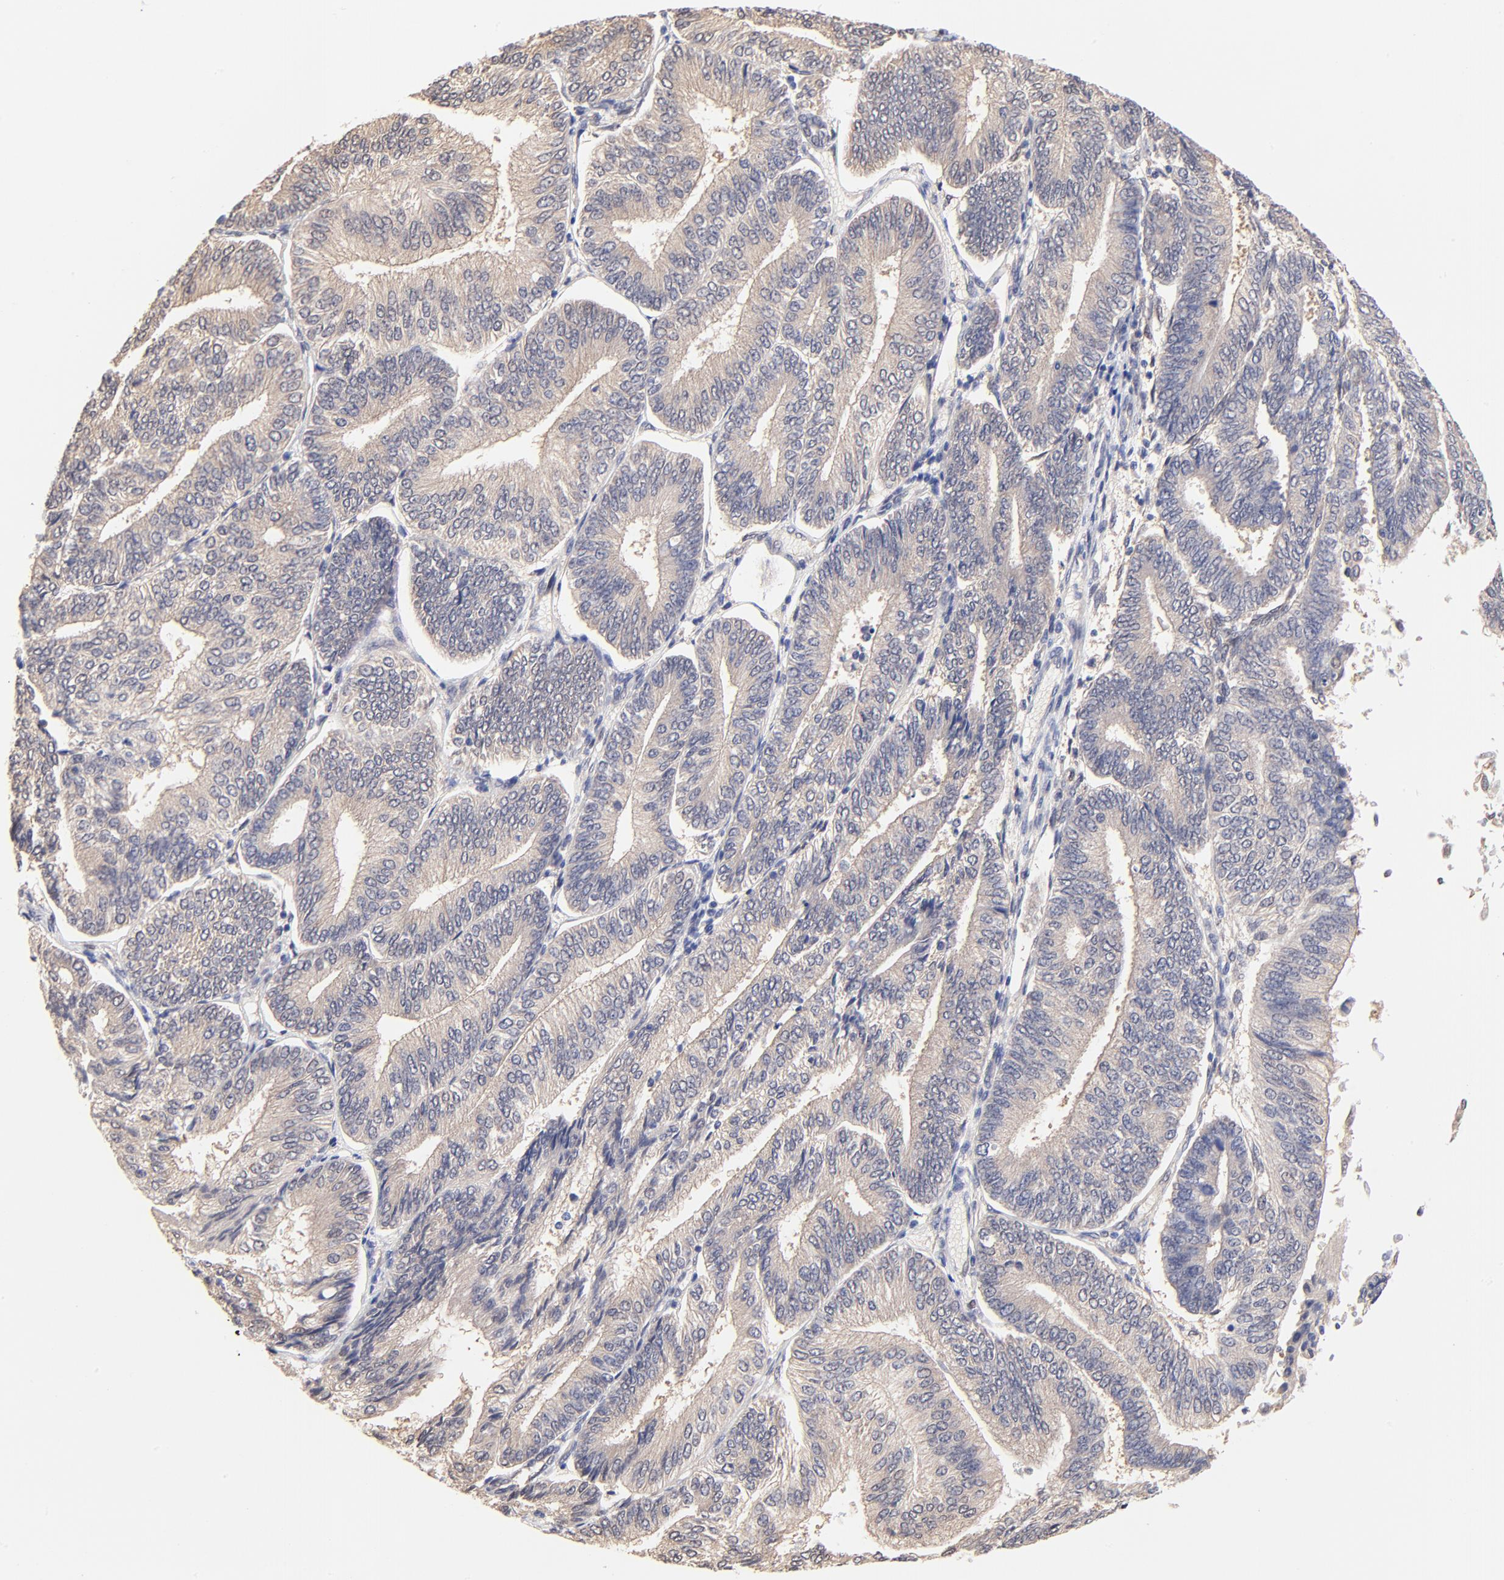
{"staining": {"intensity": "weak", "quantity": ">75%", "location": "cytoplasmic/membranous"}, "tissue": "endometrial cancer", "cell_type": "Tumor cells", "image_type": "cancer", "snomed": [{"axis": "morphology", "description": "Adenocarcinoma, NOS"}, {"axis": "topography", "description": "Endometrium"}], "caption": "A low amount of weak cytoplasmic/membranous positivity is identified in about >75% of tumor cells in endometrial cancer tissue.", "gene": "TXNL1", "patient": {"sex": "female", "age": 55}}